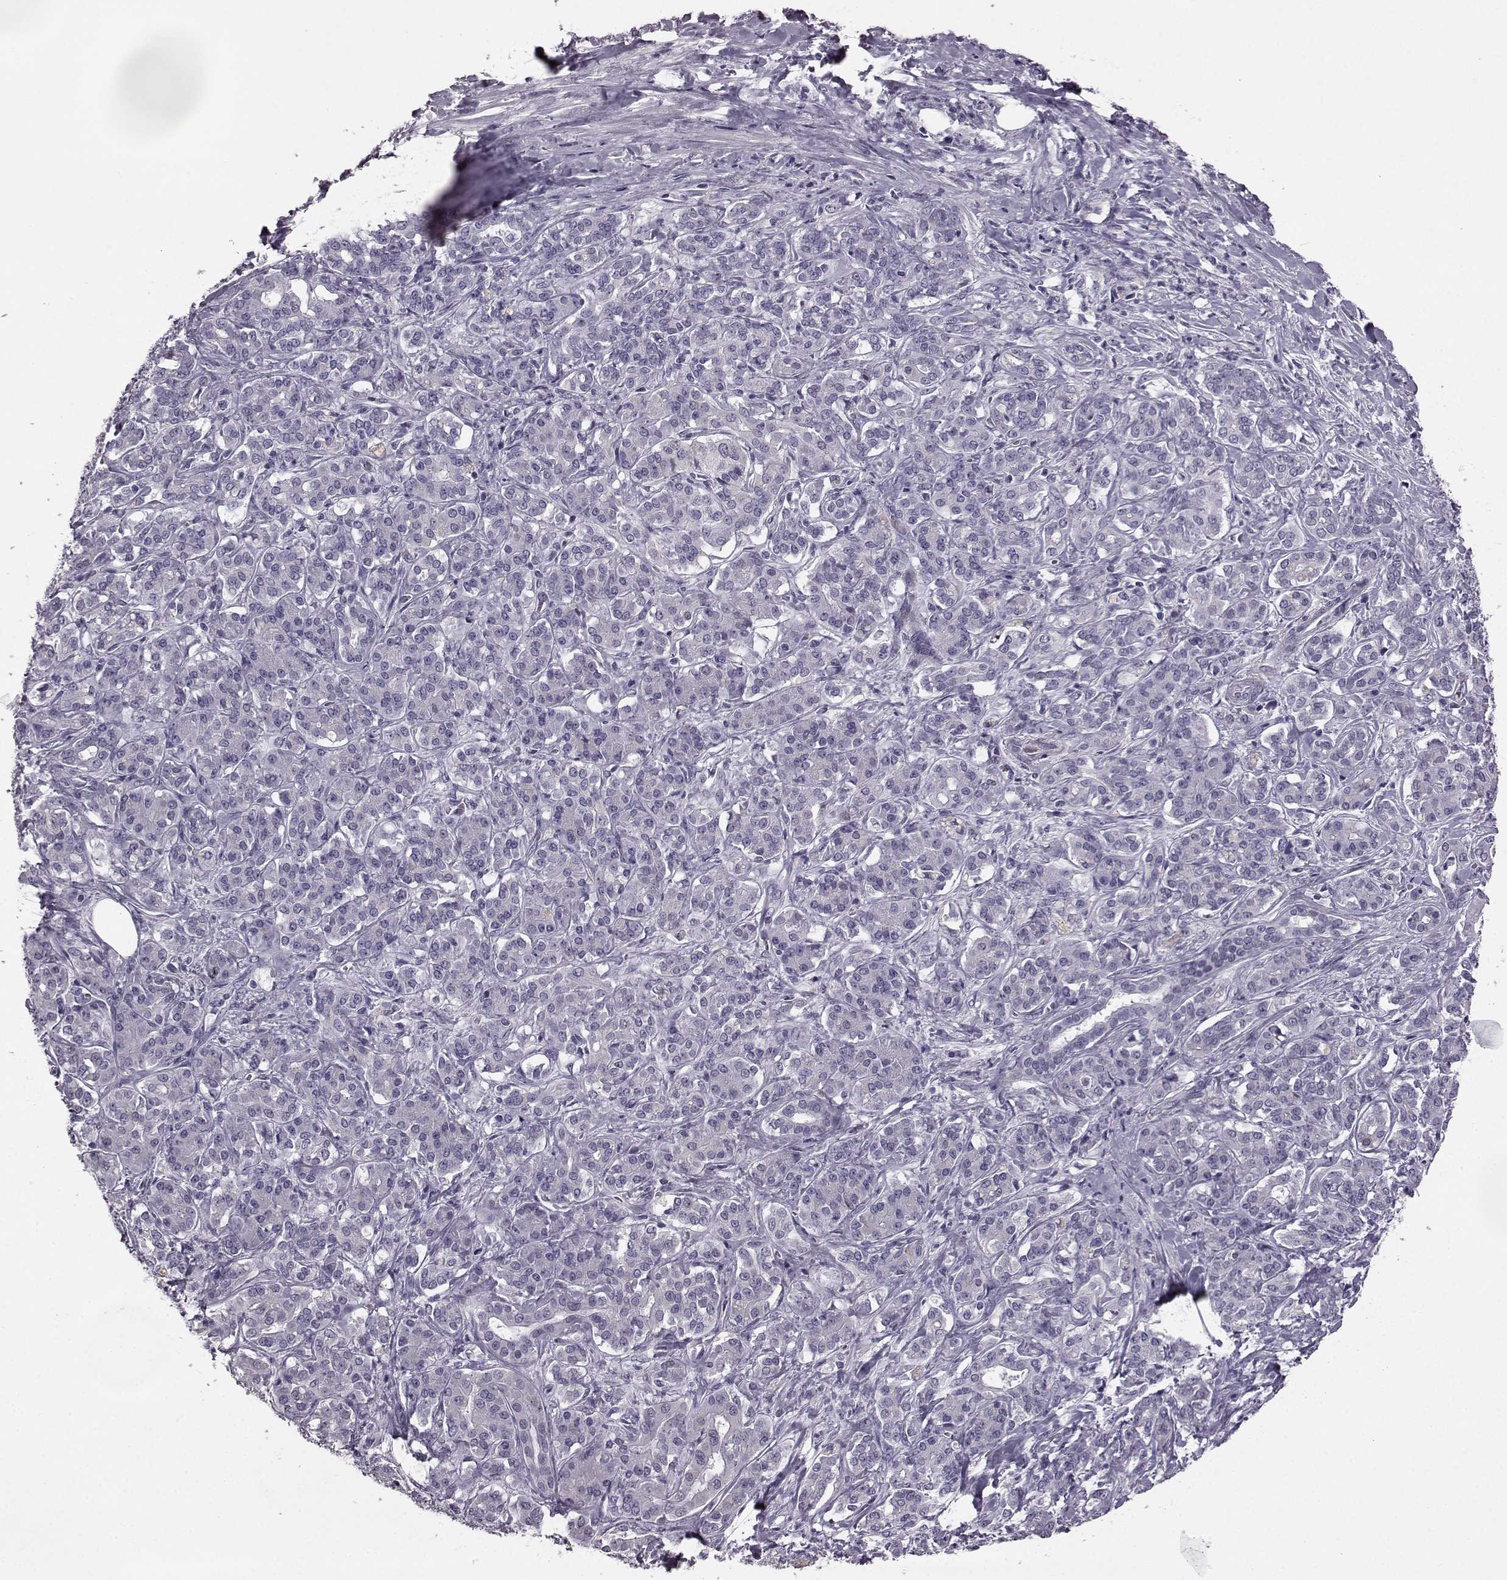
{"staining": {"intensity": "negative", "quantity": "none", "location": "none"}, "tissue": "pancreatic cancer", "cell_type": "Tumor cells", "image_type": "cancer", "snomed": [{"axis": "morphology", "description": "Normal tissue, NOS"}, {"axis": "morphology", "description": "Inflammation, NOS"}, {"axis": "morphology", "description": "Adenocarcinoma, NOS"}, {"axis": "topography", "description": "Pancreas"}], "caption": "Tumor cells show no significant protein positivity in pancreatic adenocarcinoma. (DAB immunohistochemistry, high magnification).", "gene": "ODAD4", "patient": {"sex": "male", "age": 57}}